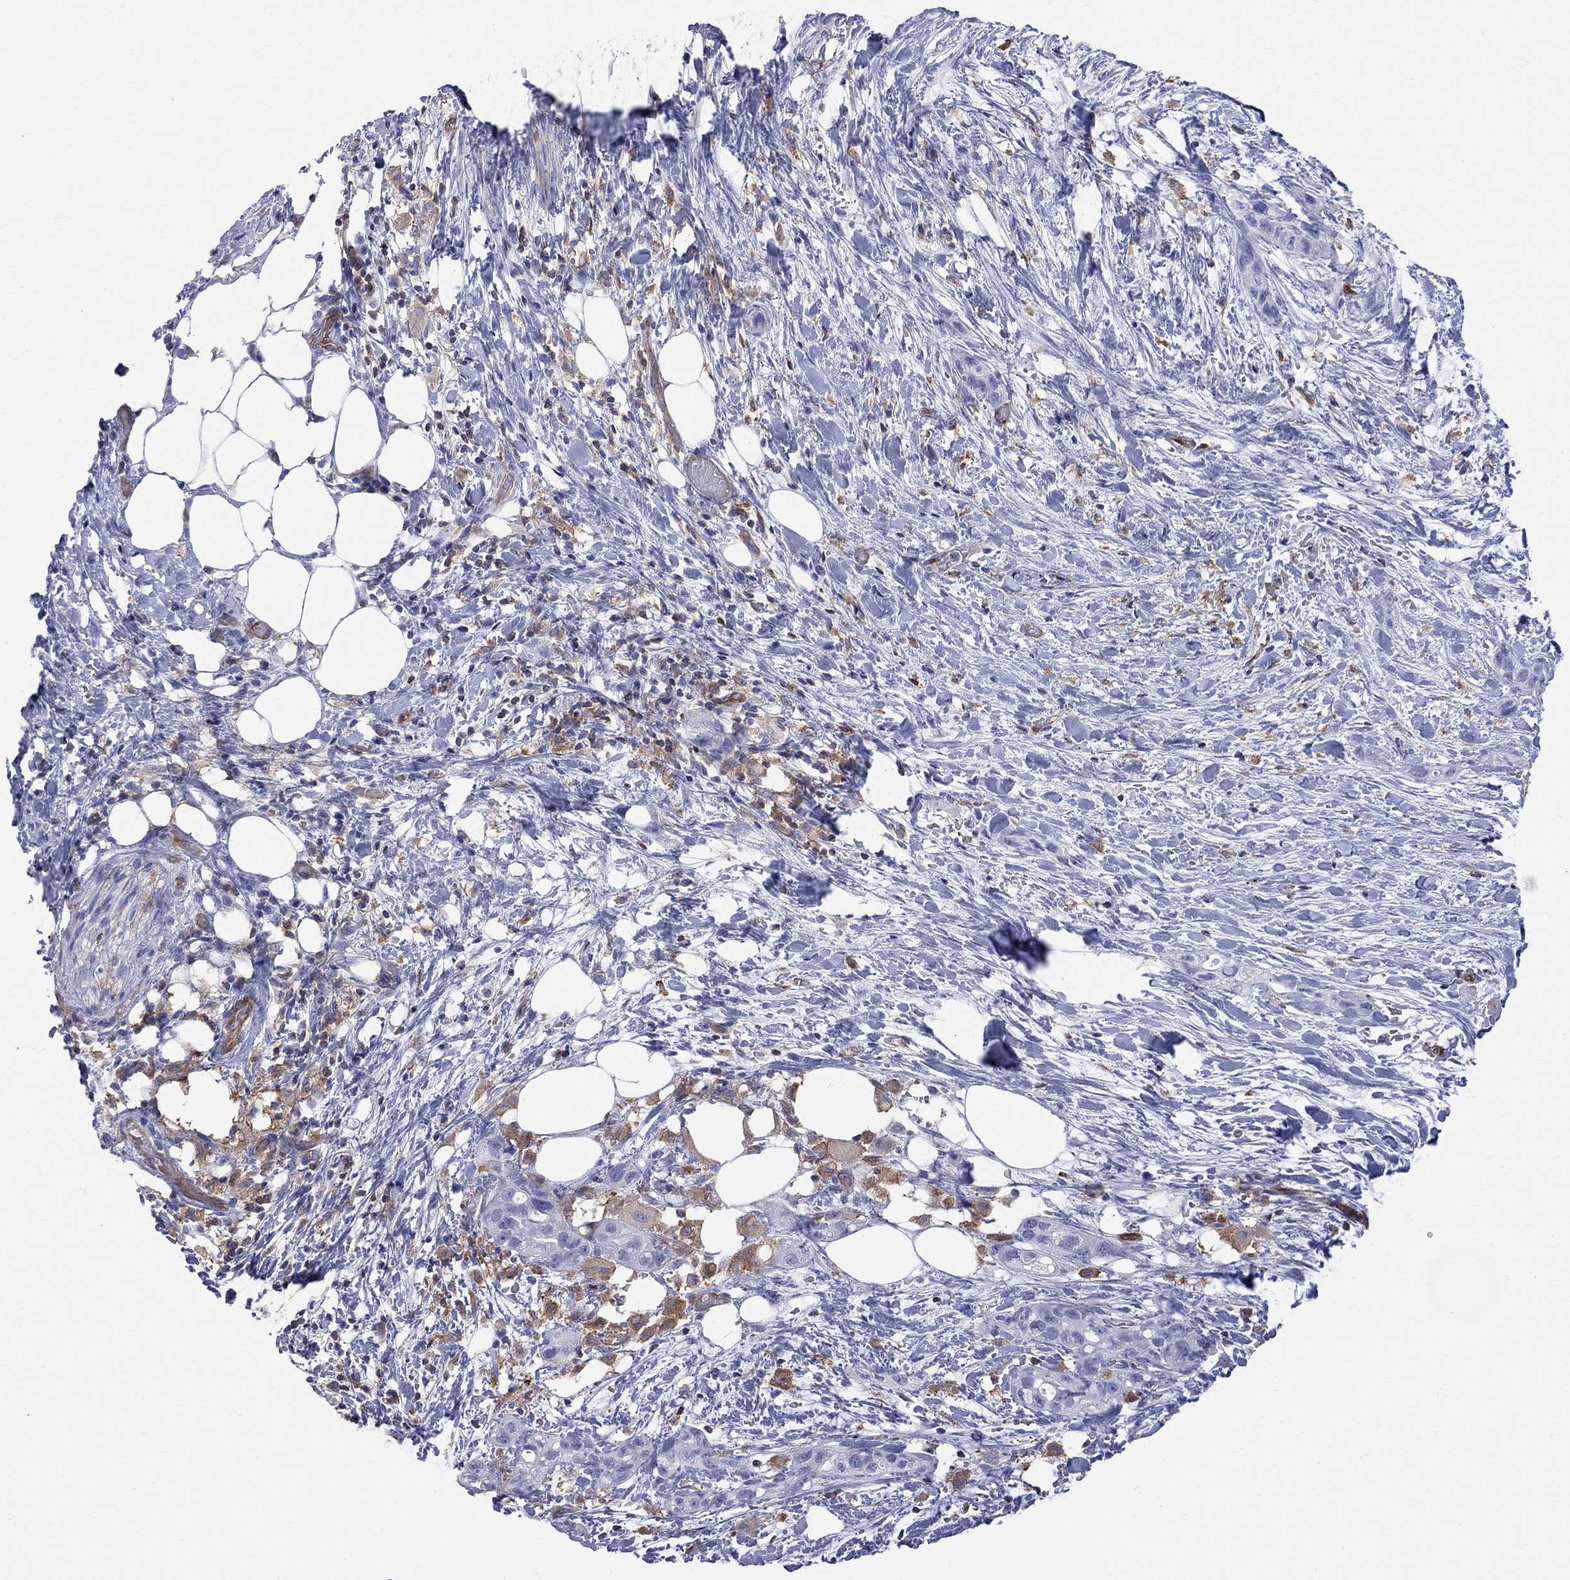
{"staining": {"intensity": "negative", "quantity": "none", "location": "none"}, "tissue": "pancreatic cancer", "cell_type": "Tumor cells", "image_type": "cancer", "snomed": [{"axis": "morphology", "description": "Adenocarcinoma, NOS"}, {"axis": "topography", "description": "Pancreas"}], "caption": "High power microscopy micrograph of an immunohistochemistry image of pancreatic cancer, revealing no significant expression in tumor cells.", "gene": "ABI3", "patient": {"sex": "female", "age": 72}}